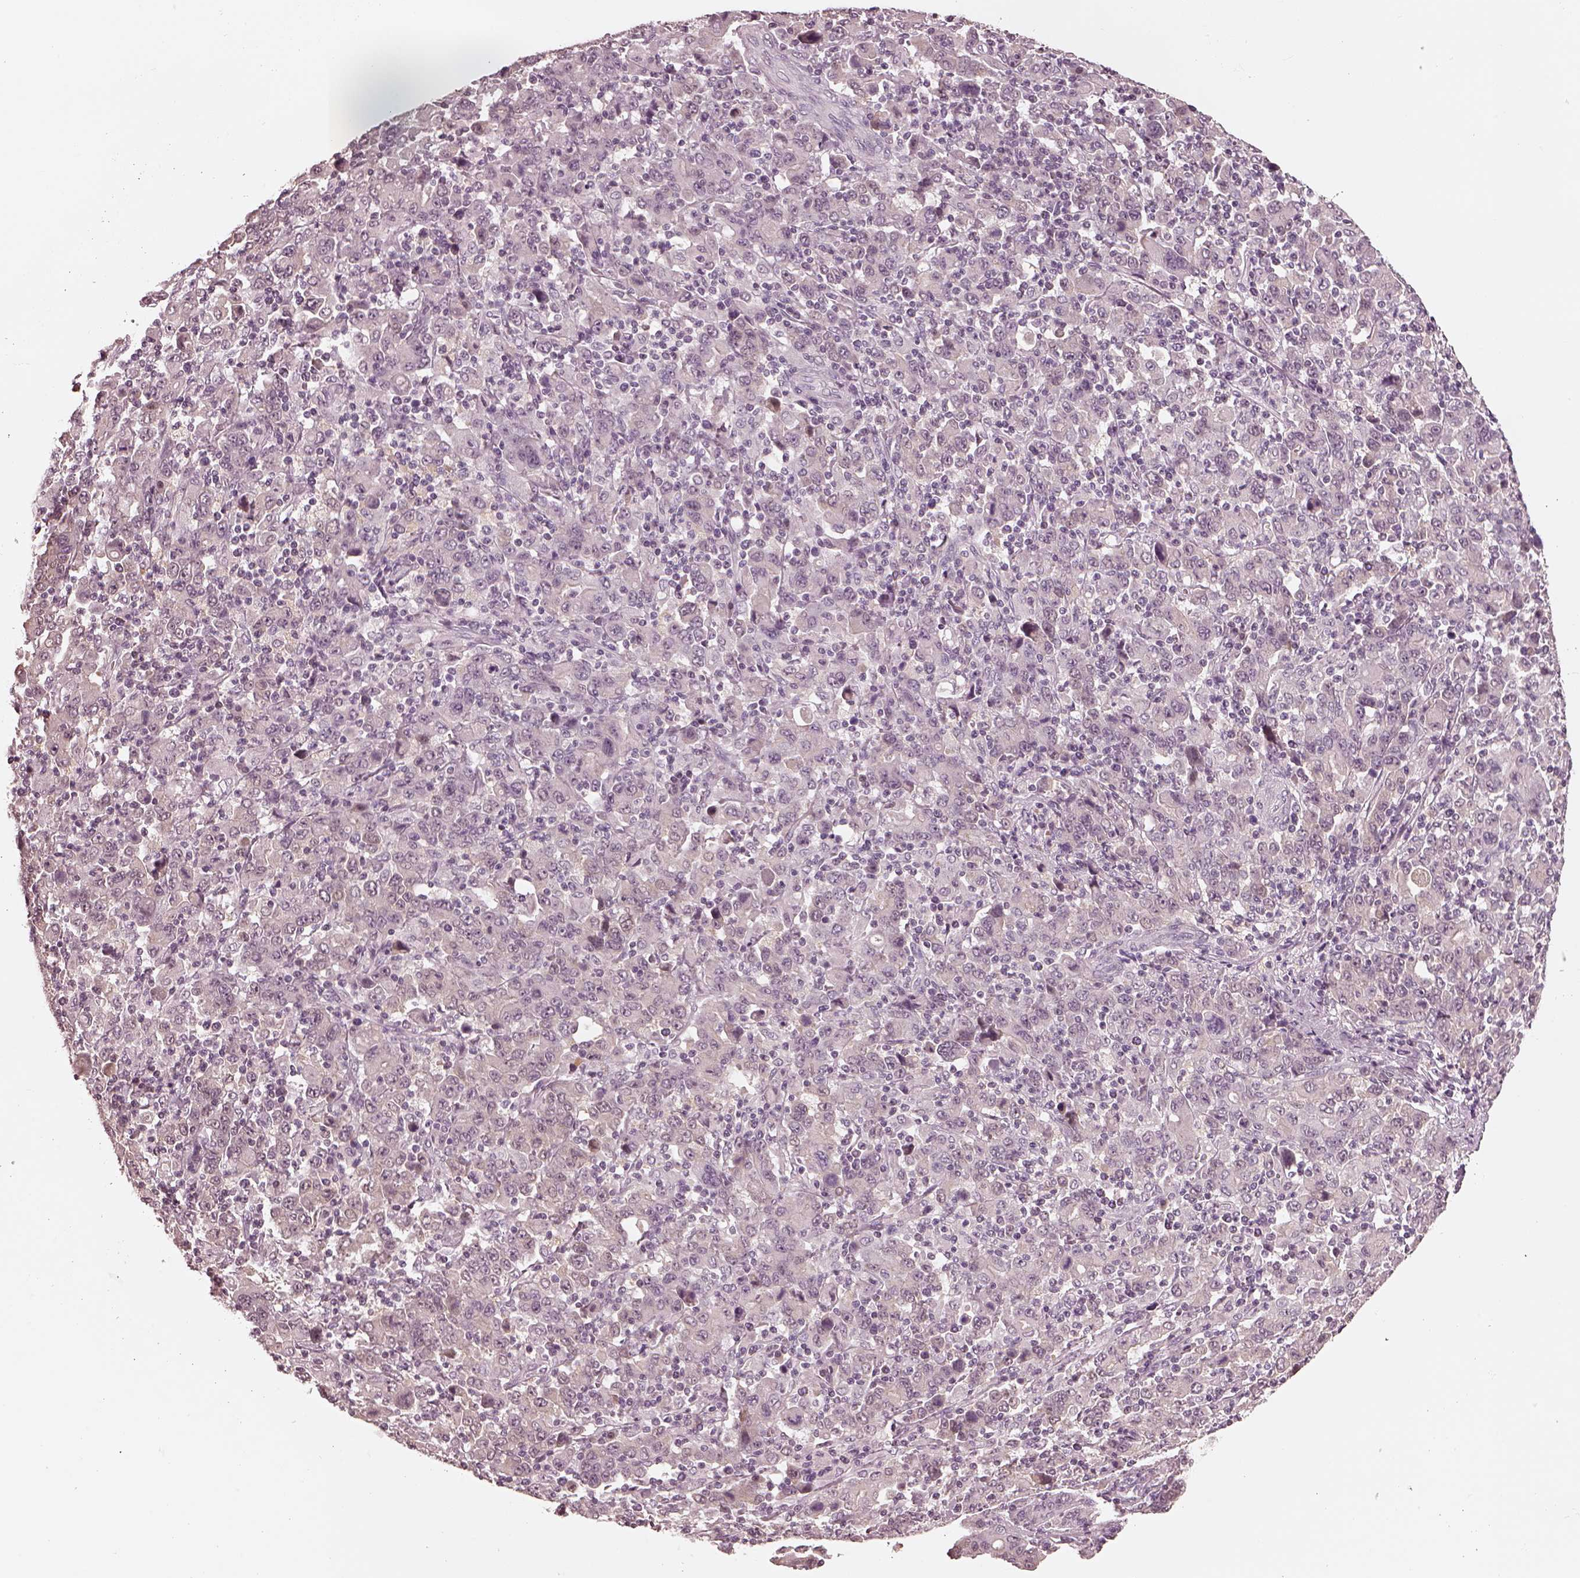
{"staining": {"intensity": "negative", "quantity": "none", "location": "none"}, "tissue": "stomach cancer", "cell_type": "Tumor cells", "image_type": "cancer", "snomed": [{"axis": "morphology", "description": "Adenocarcinoma, NOS"}, {"axis": "topography", "description": "Stomach, upper"}], "caption": "Tumor cells are negative for protein expression in human stomach cancer.", "gene": "EGR4", "patient": {"sex": "male", "age": 69}}